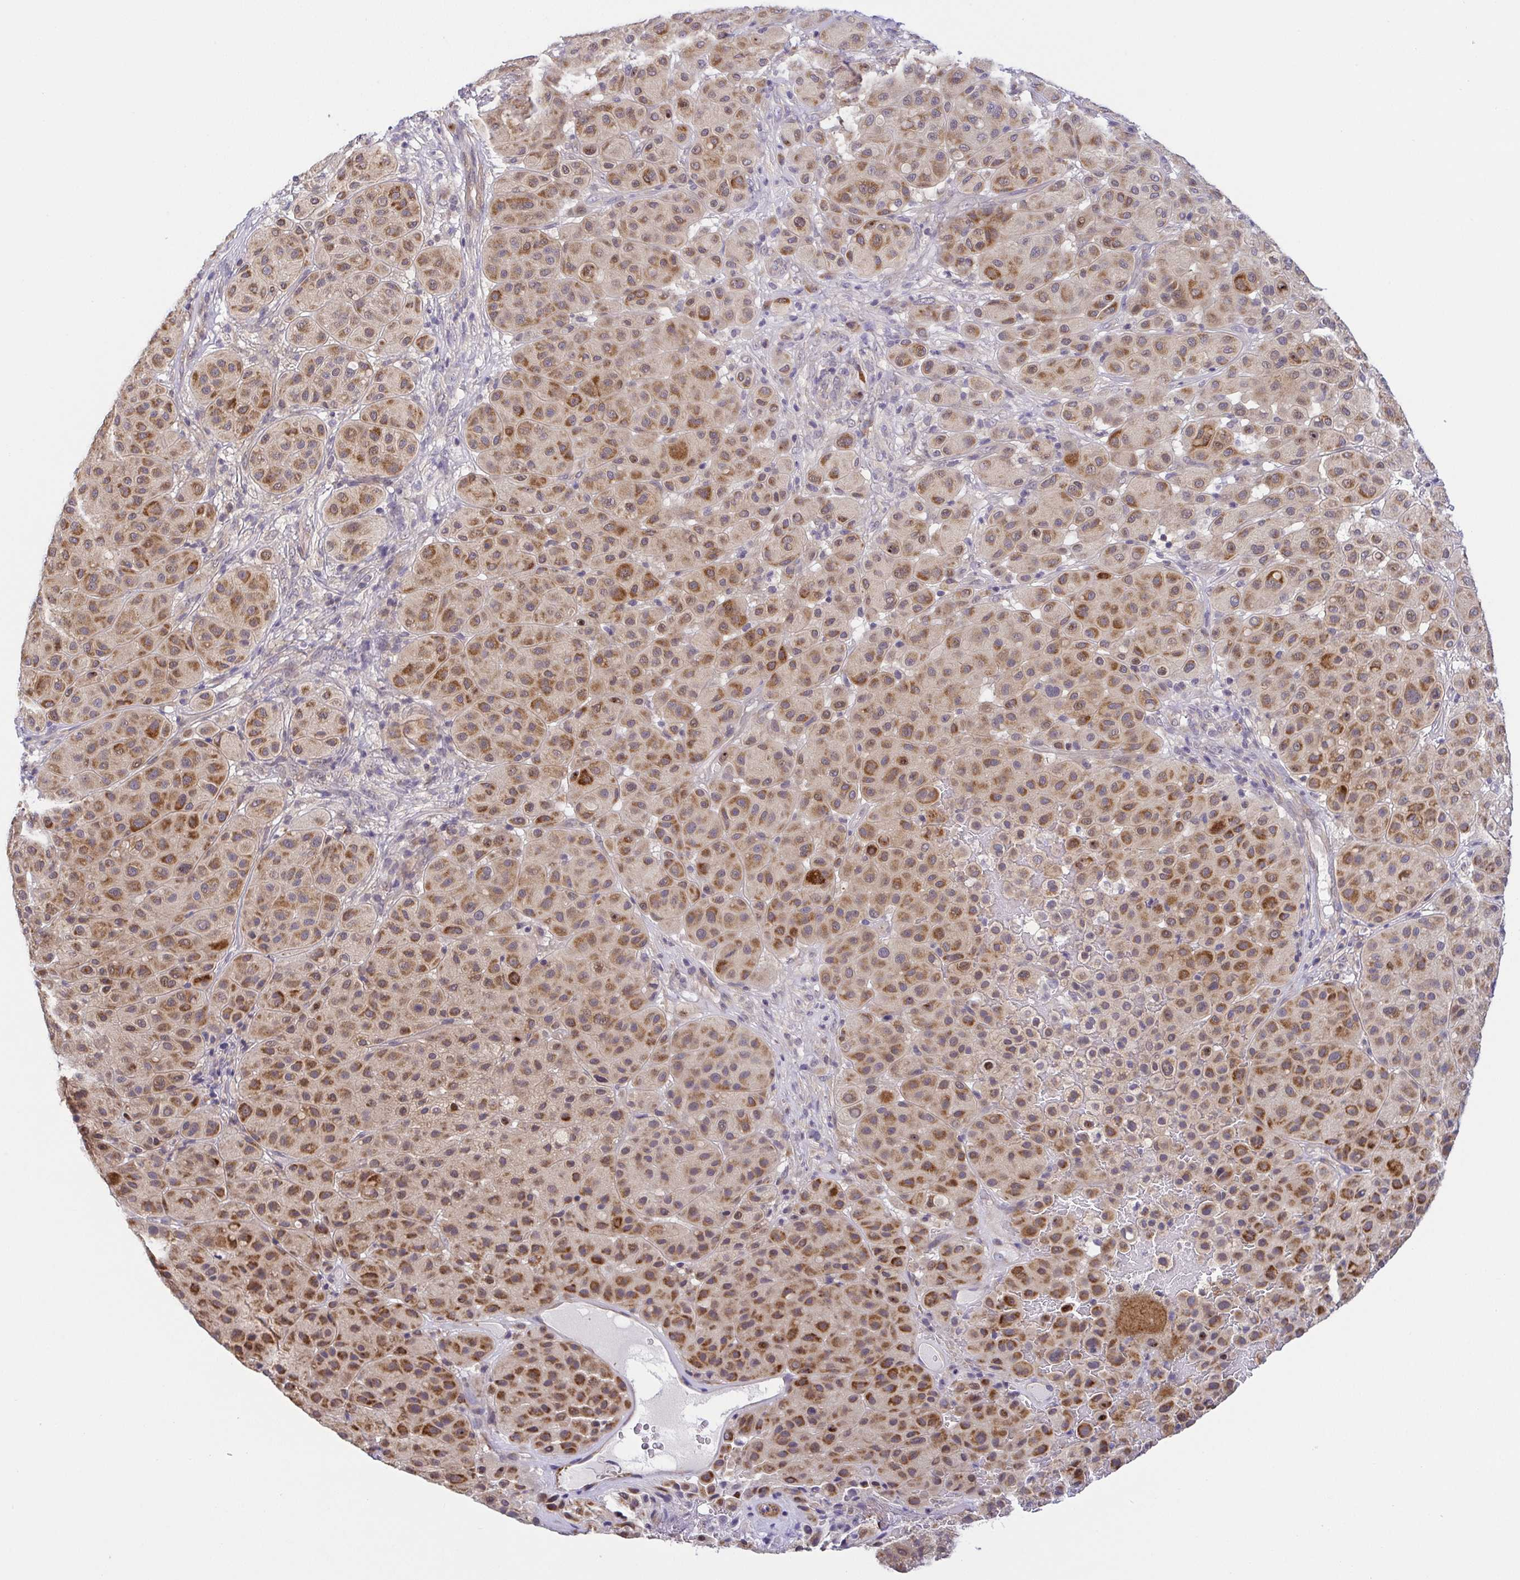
{"staining": {"intensity": "moderate", "quantity": ">75%", "location": "cytoplasmic/membranous"}, "tissue": "melanoma", "cell_type": "Tumor cells", "image_type": "cancer", "snomed": [{"axis": "morphology", "description": "Malignant melanoma, Metastatic site"}, {"axis": "topography", "description": "Smooth muscle"}], "caption": "DAB immunohistochemical staining of malignant melanoma (metastatic site) exhibits moderate cytoplasmic/membranous protein expression in approximately >75% of tumor cells.", "gene": "BCL2L1", "patient": {"sex": "male", "age": 41}}